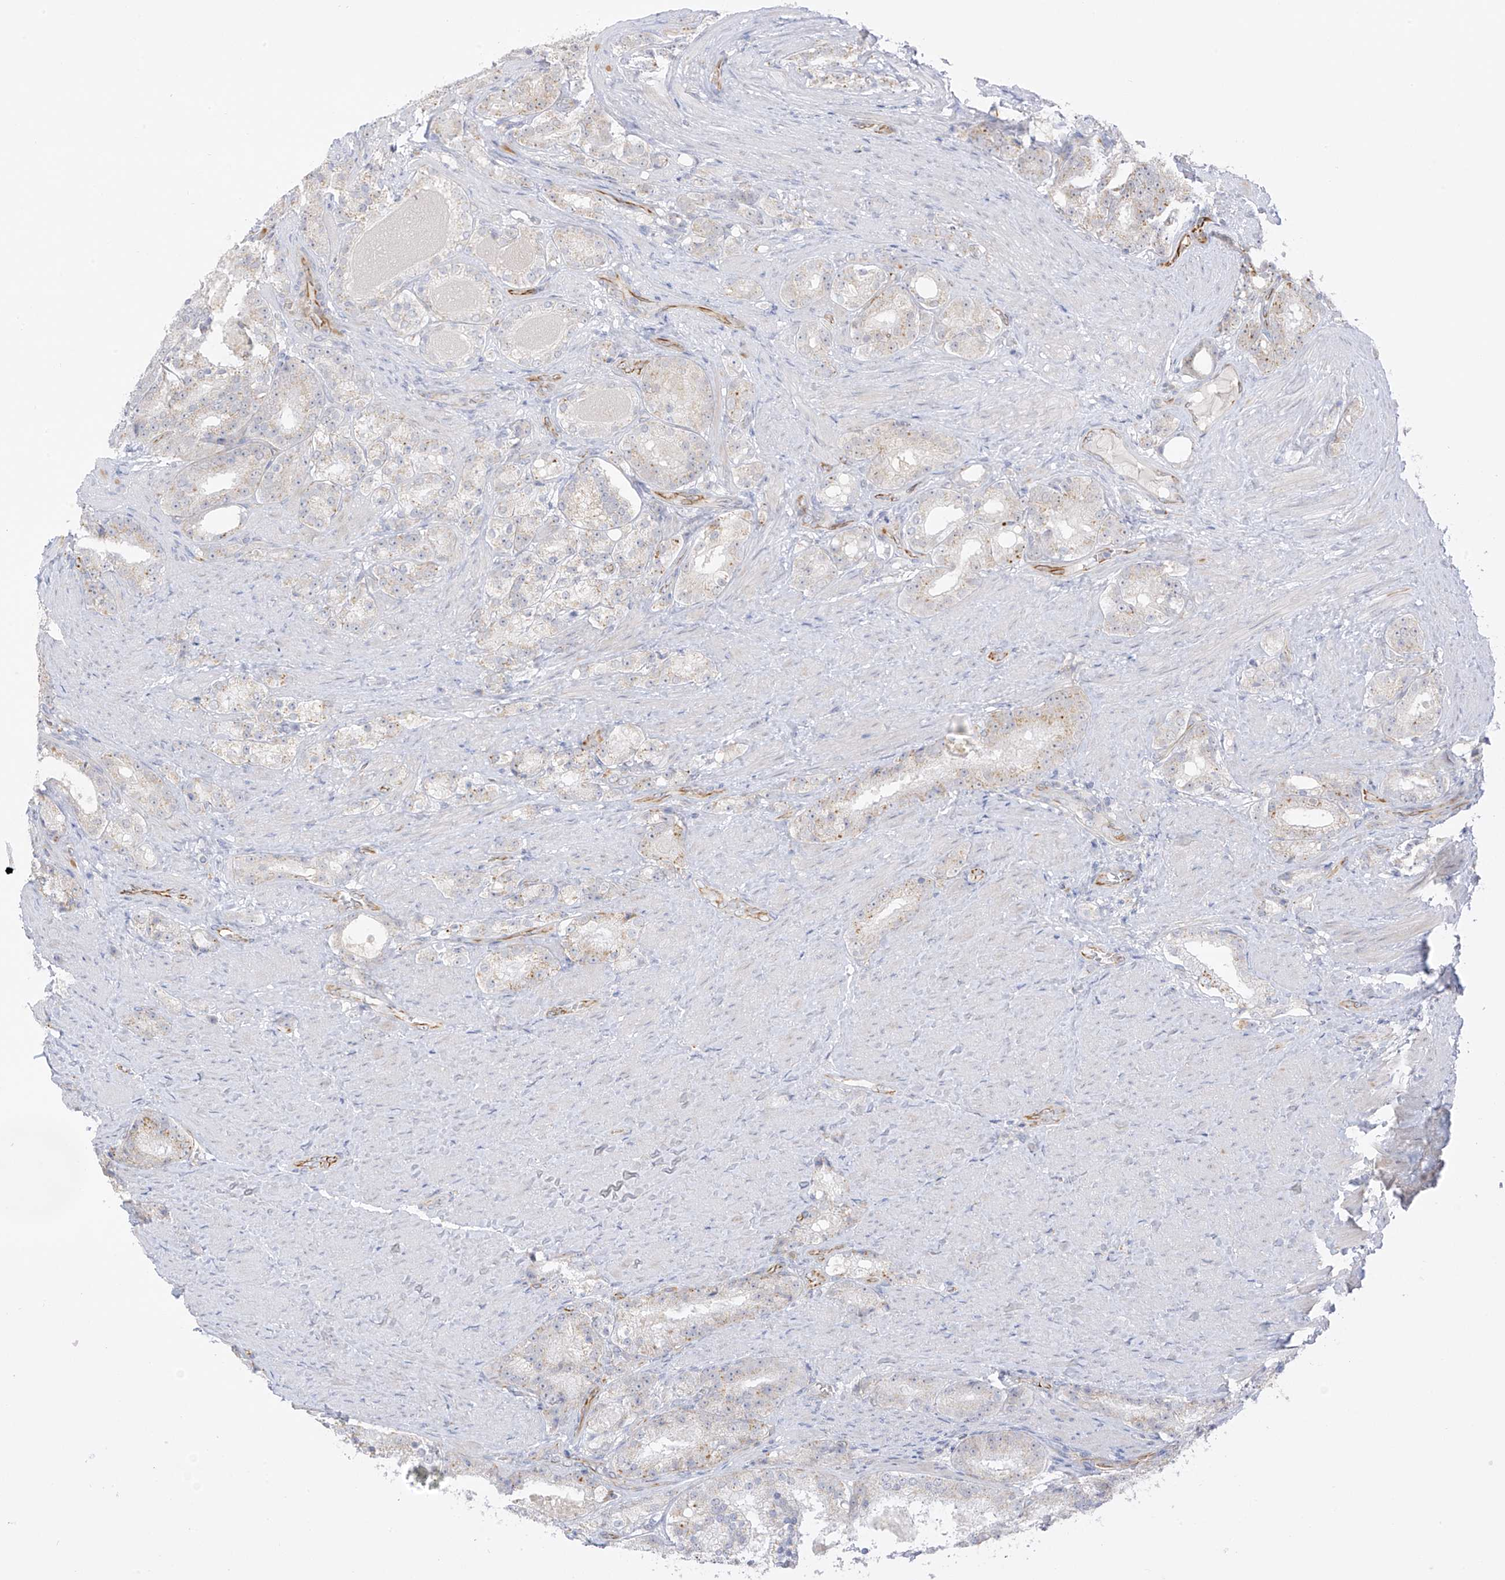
{"staining": {"intensity": "weak", "quantity": "<25%", "location": "cytoplasmic/membranous"}, "tissue": "prostate cancer", "cell_type": "Tumor cells", "image_type": "cancer", "snomed": [{"axis": "morphology", "description": "Adenocarcinoma, High grade"}, {"axis": "topography", "description": "Prostate"}], "caption": "Tumor cells show no significant expression in prostate cancer (adenocarcinoma (high-grade)). (IHC, brightfield microscopy, high magnification).", "gene": "HS6ST2", "patient": {"sex": "male", "age": 60}}